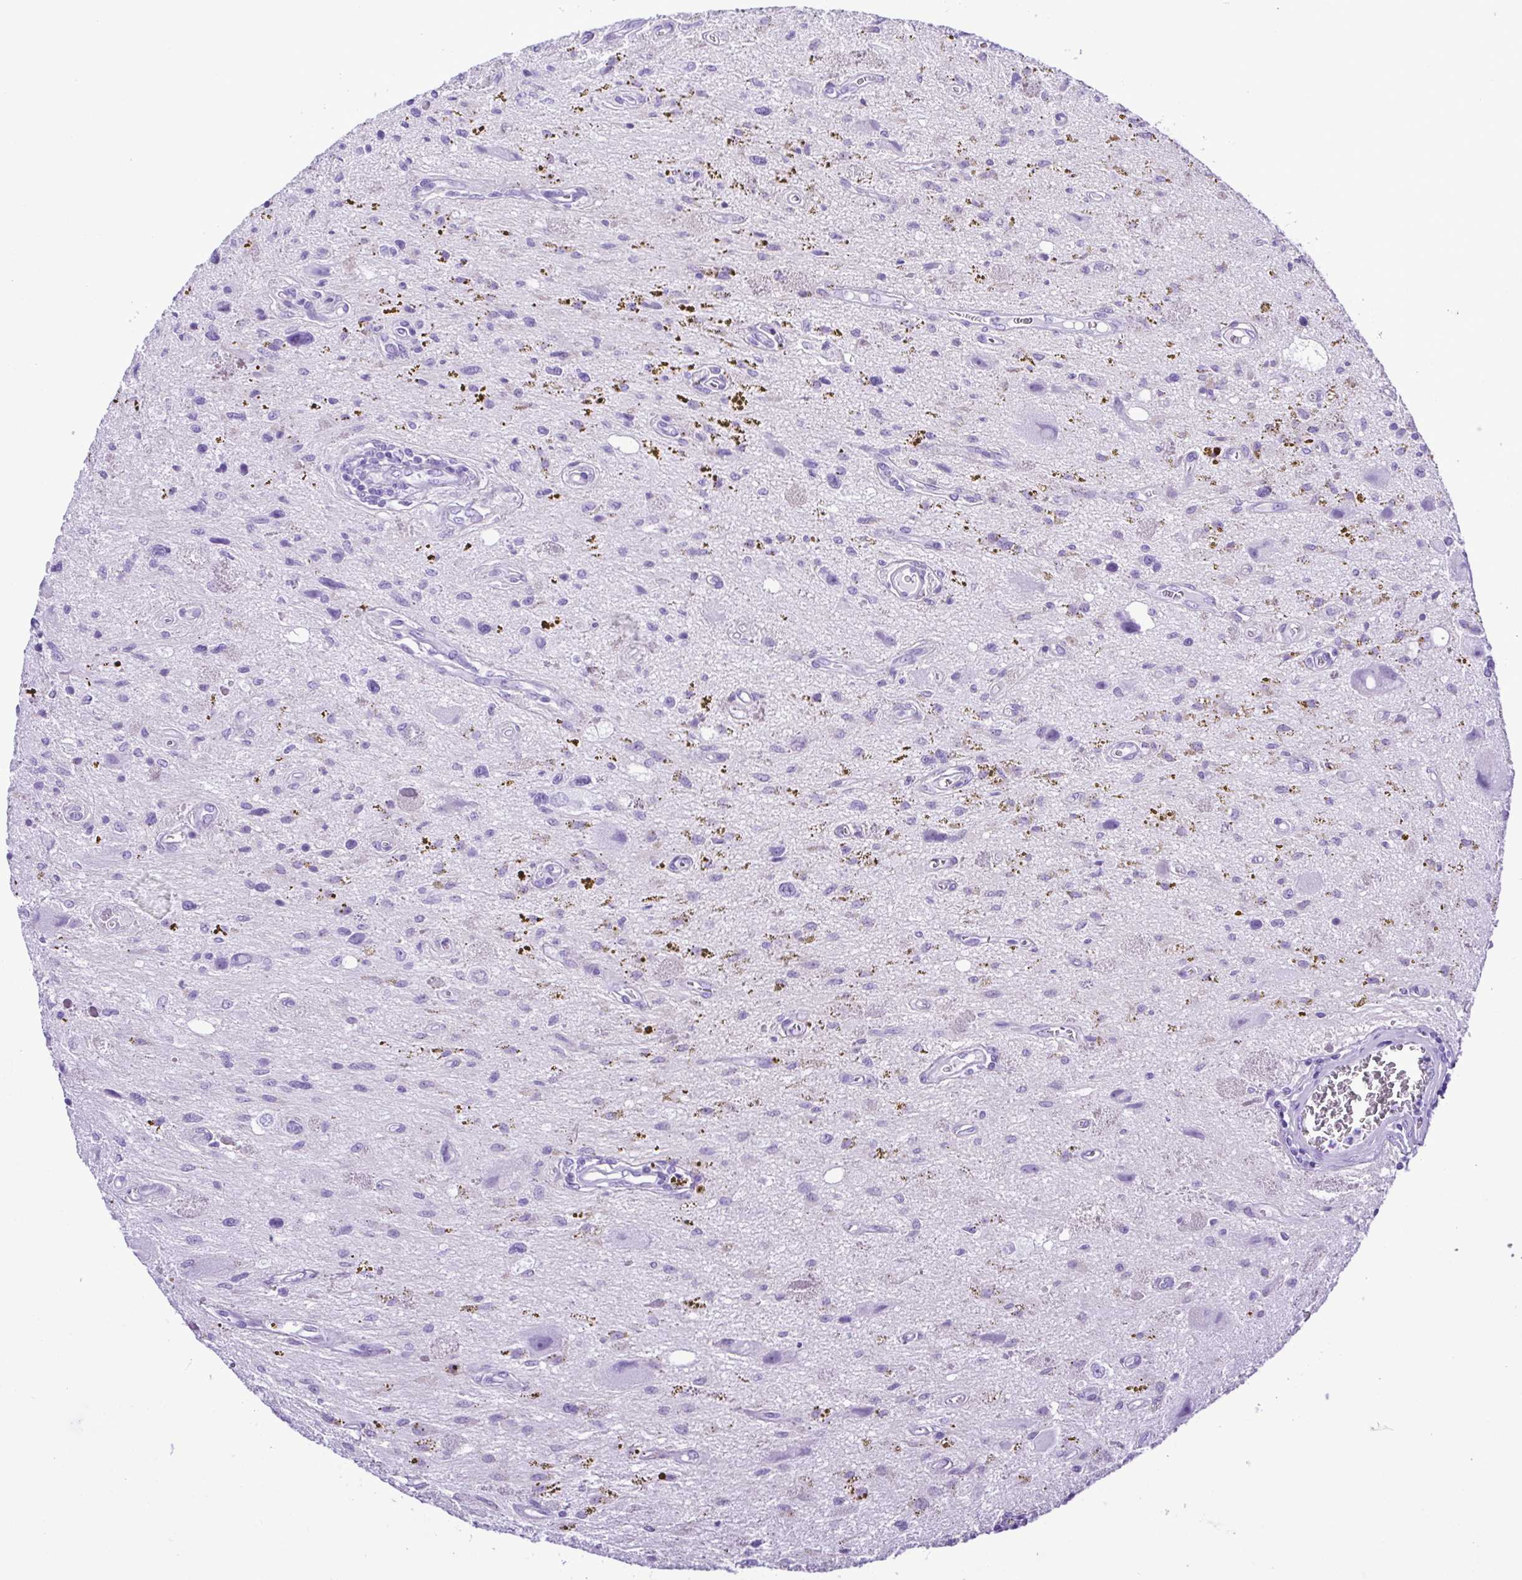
{"staining": {"intensity": "negative", "quantity": "none", "location": "none"}, "tissue": "glioma", "cell_type": "Tumor cells", "image_type": "cancer", "snomed": [{"axis": "morphology", "description": "Glioma, malignant, Low grade"}, {"axis": "topography", "description": "Cerebellum"}], "caption": "DAB immunohistochemical staining of human malignant low-grade glioma demonstrates no significant staining in tumor cells. (DAB (3,3'-diaminobenzidine) IHC visualized using brightfield microscopy, high magnification).", "gene": "SYT1", "patient": {"sex": "female", "age": 14}}